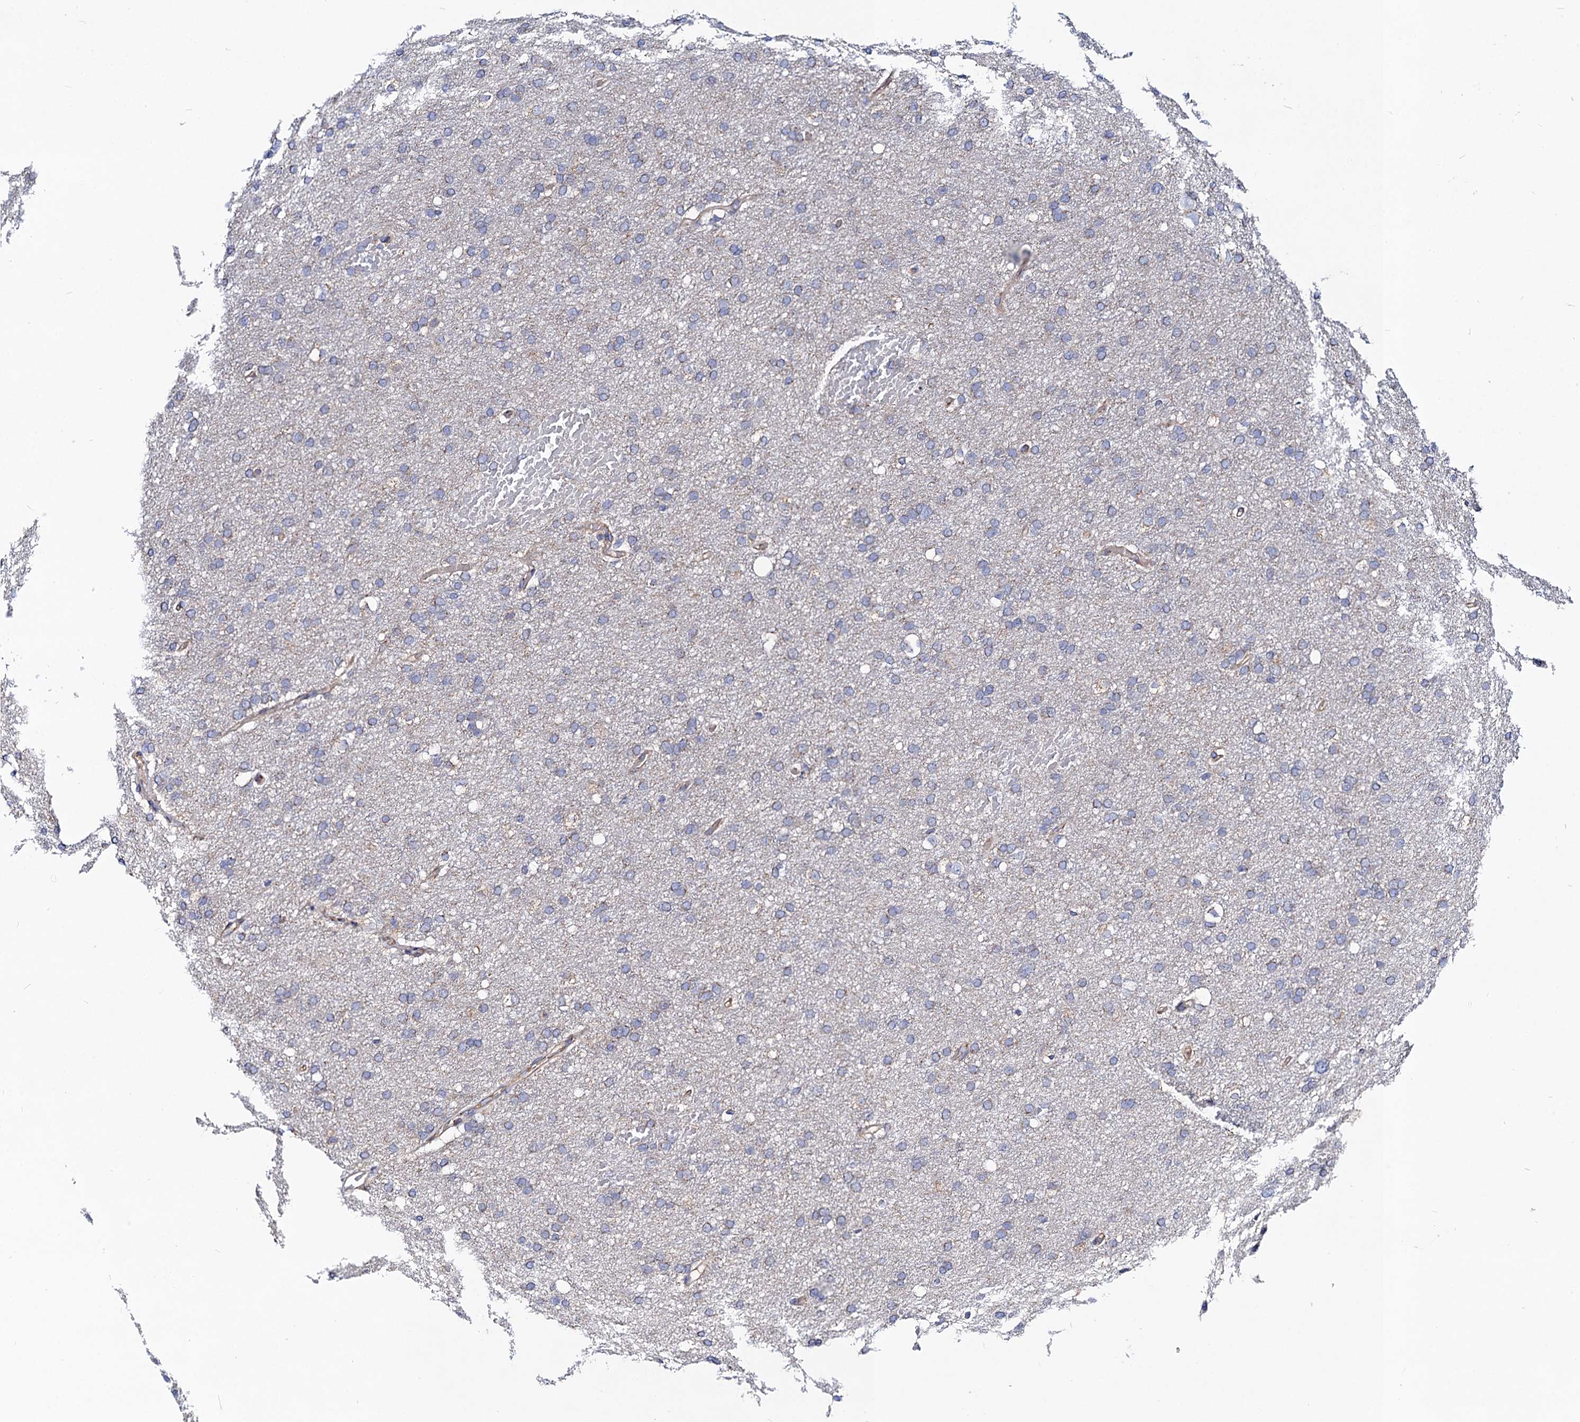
{"staining": {"intensity": "negative", "quantity": "none", "location": "none"}, "tissue": "glioma", "cell_type": "Tumor cells", "image_type": "cancer", "snomed": [{"axis": "morphology", "description": "Glioma, malignant, High grade"}, {"axis": "topography", "description": "Cerebral cortex"}], "caption": "The histopathology image reveals no significant expression in tumor cells of high-grade glioma (malignant).", "gene": "DYDC1", "patient": {"sex": "female", "age": 36}}